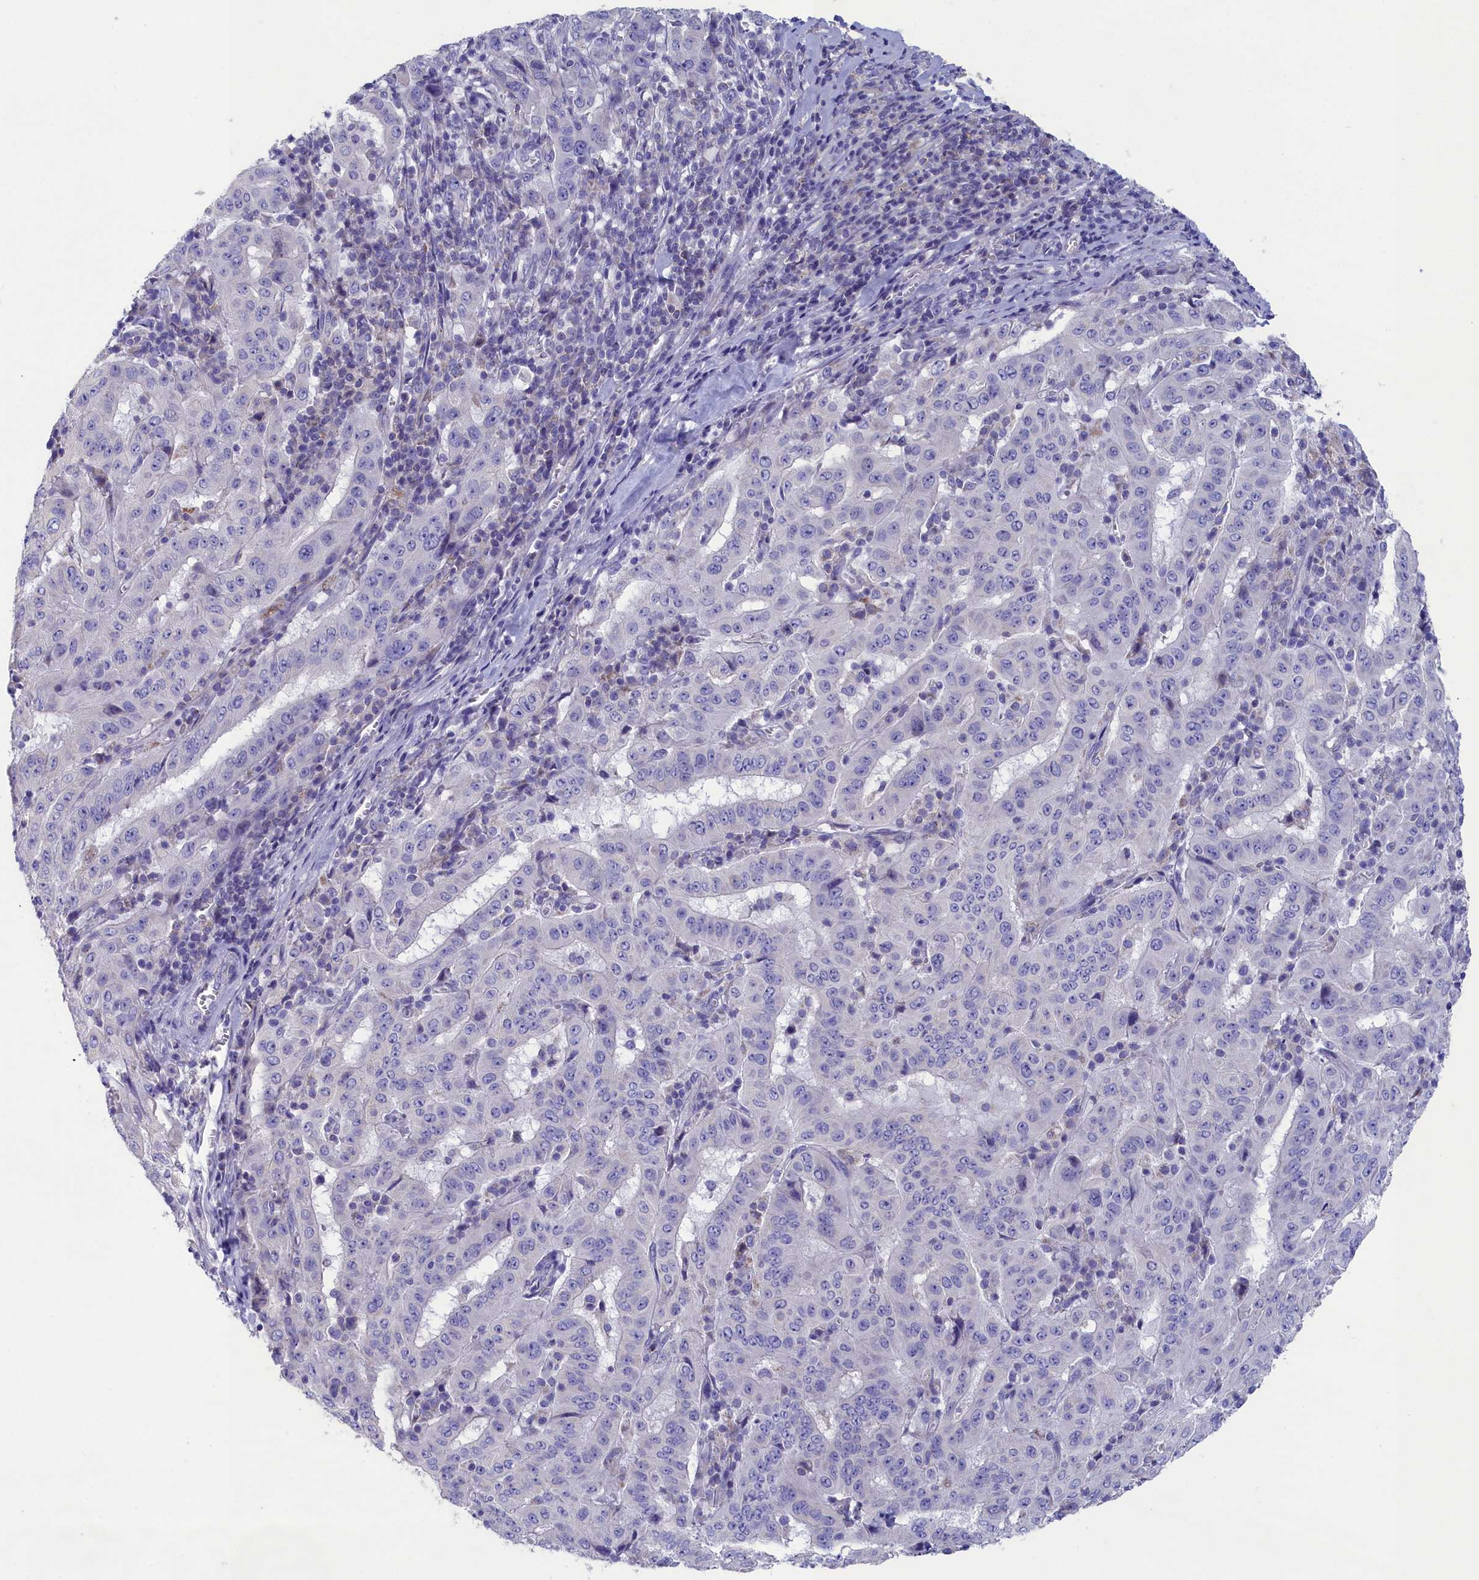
{"staining": {"intensity": "negative", "quantity": "none", "location": "none"}, "tissue": "pancreatic cancer", "cell_type": "Tumor cells", "image_type": "cancer", "snomed": [{"axis": "morphology", "description": "Adenocarcinoma, NOS"}, {"axis": "topography", "description": "Pancreas"}], "caption": "Immunohistochemistry of pancreatic cancer (adenocarcinoma) reveals no positivity in tumor cells.", "gene": "PRDM12", "patient": {"sex": "male", "age": 63}}